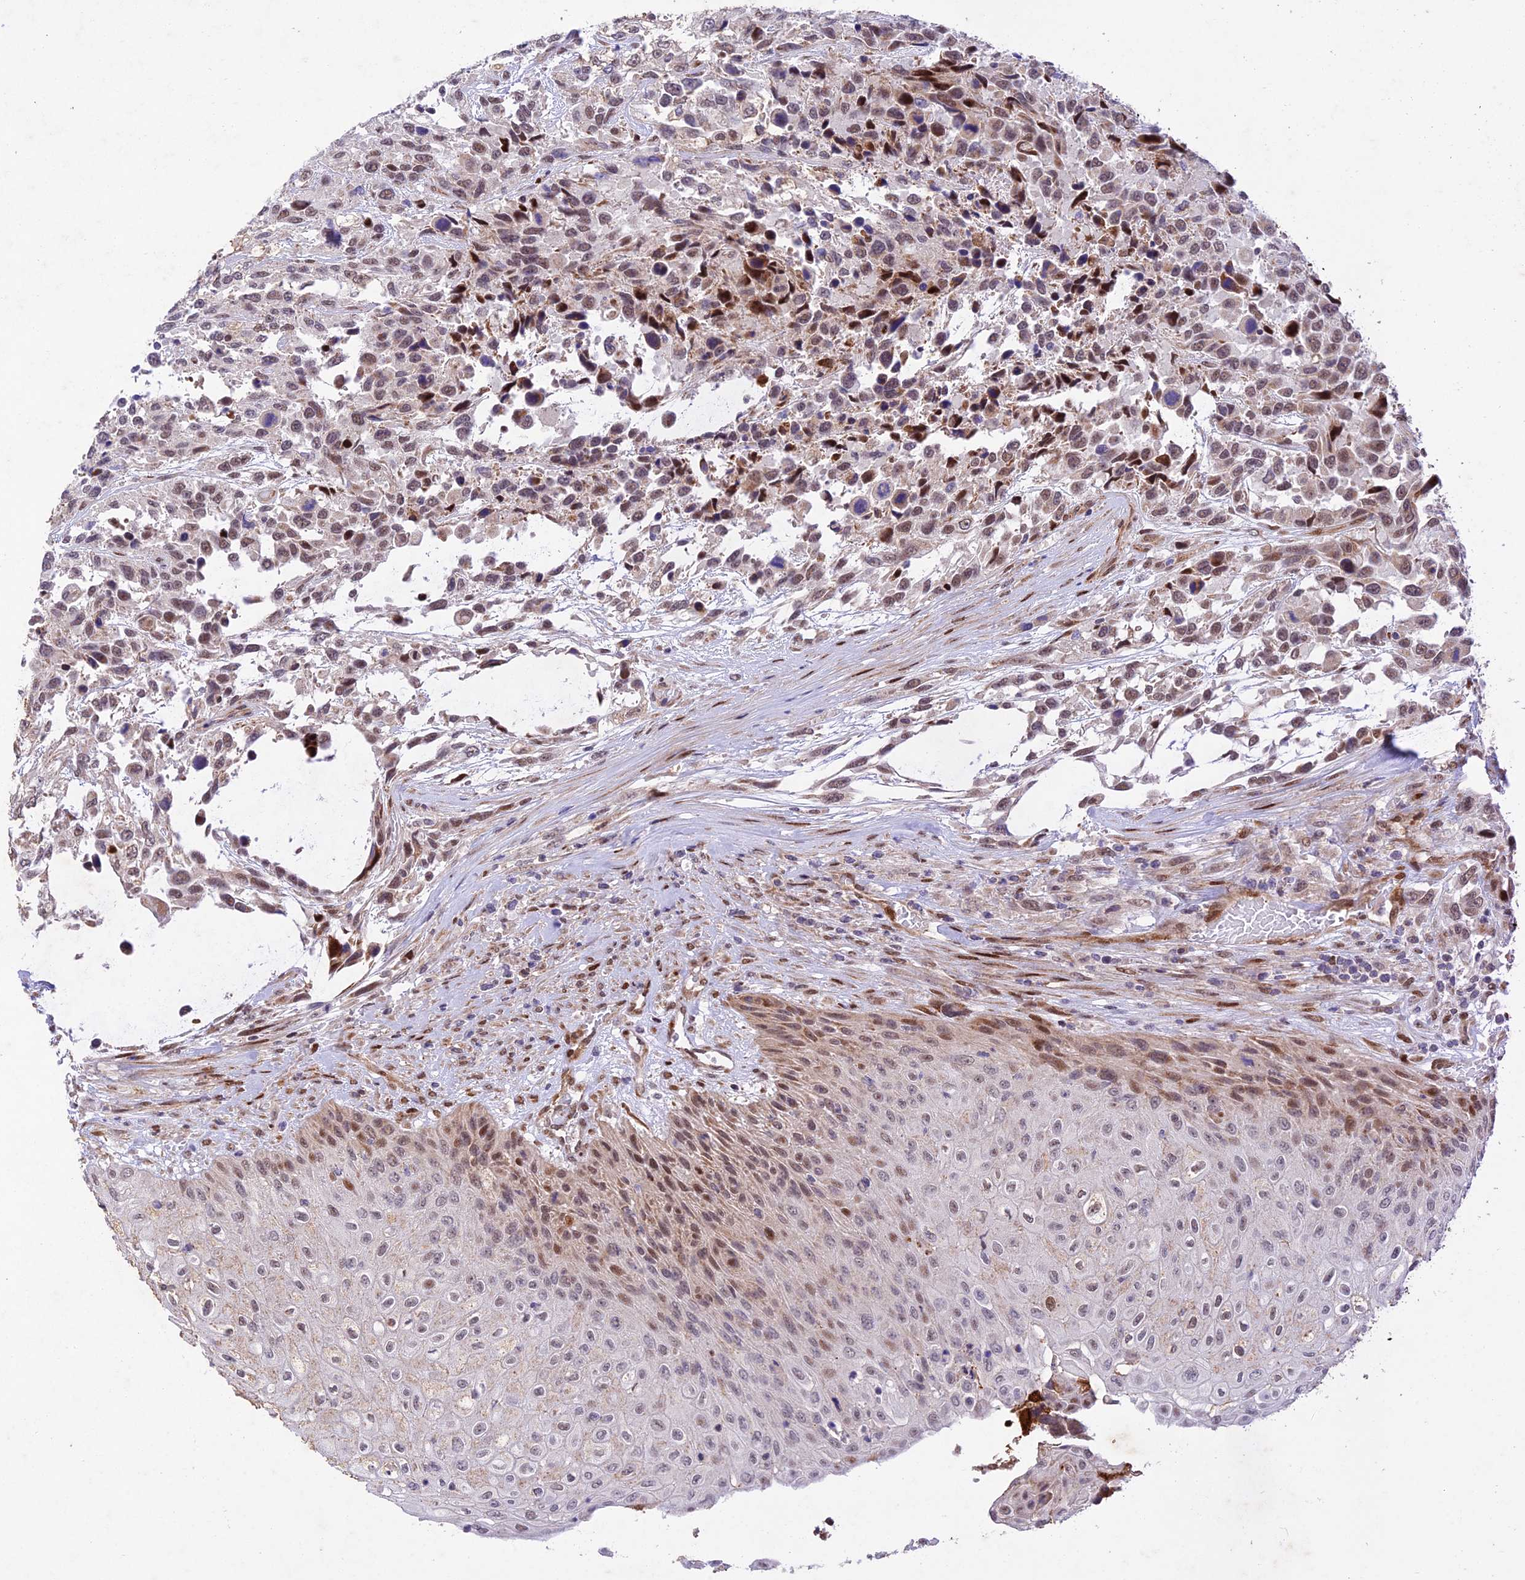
{"staining": {"intensity": "moderate", "quantity": "25%-75%", "location": "nuclear"}, "tissue": "urothelial cancer", "cell_type": "Tumor cells", "image_type": "cancer", "snomed": [{"axis": "morphology", "description": "Urothelial carcinoma, High grade"}, {"axis": "topography", "description": "Urinary bladder"}], "caption": "IHC image of neoplastic tissue: high-grade urothelial carcinoma stained using immunohistochemistry (IHC) exhibits medium levels of moderate protein expression localized specifically in the nuclear of tumor cells, appearing as a nuclear brown color.", "gene": "WDR55", "patient": {"sex": "female", "age": 70}}